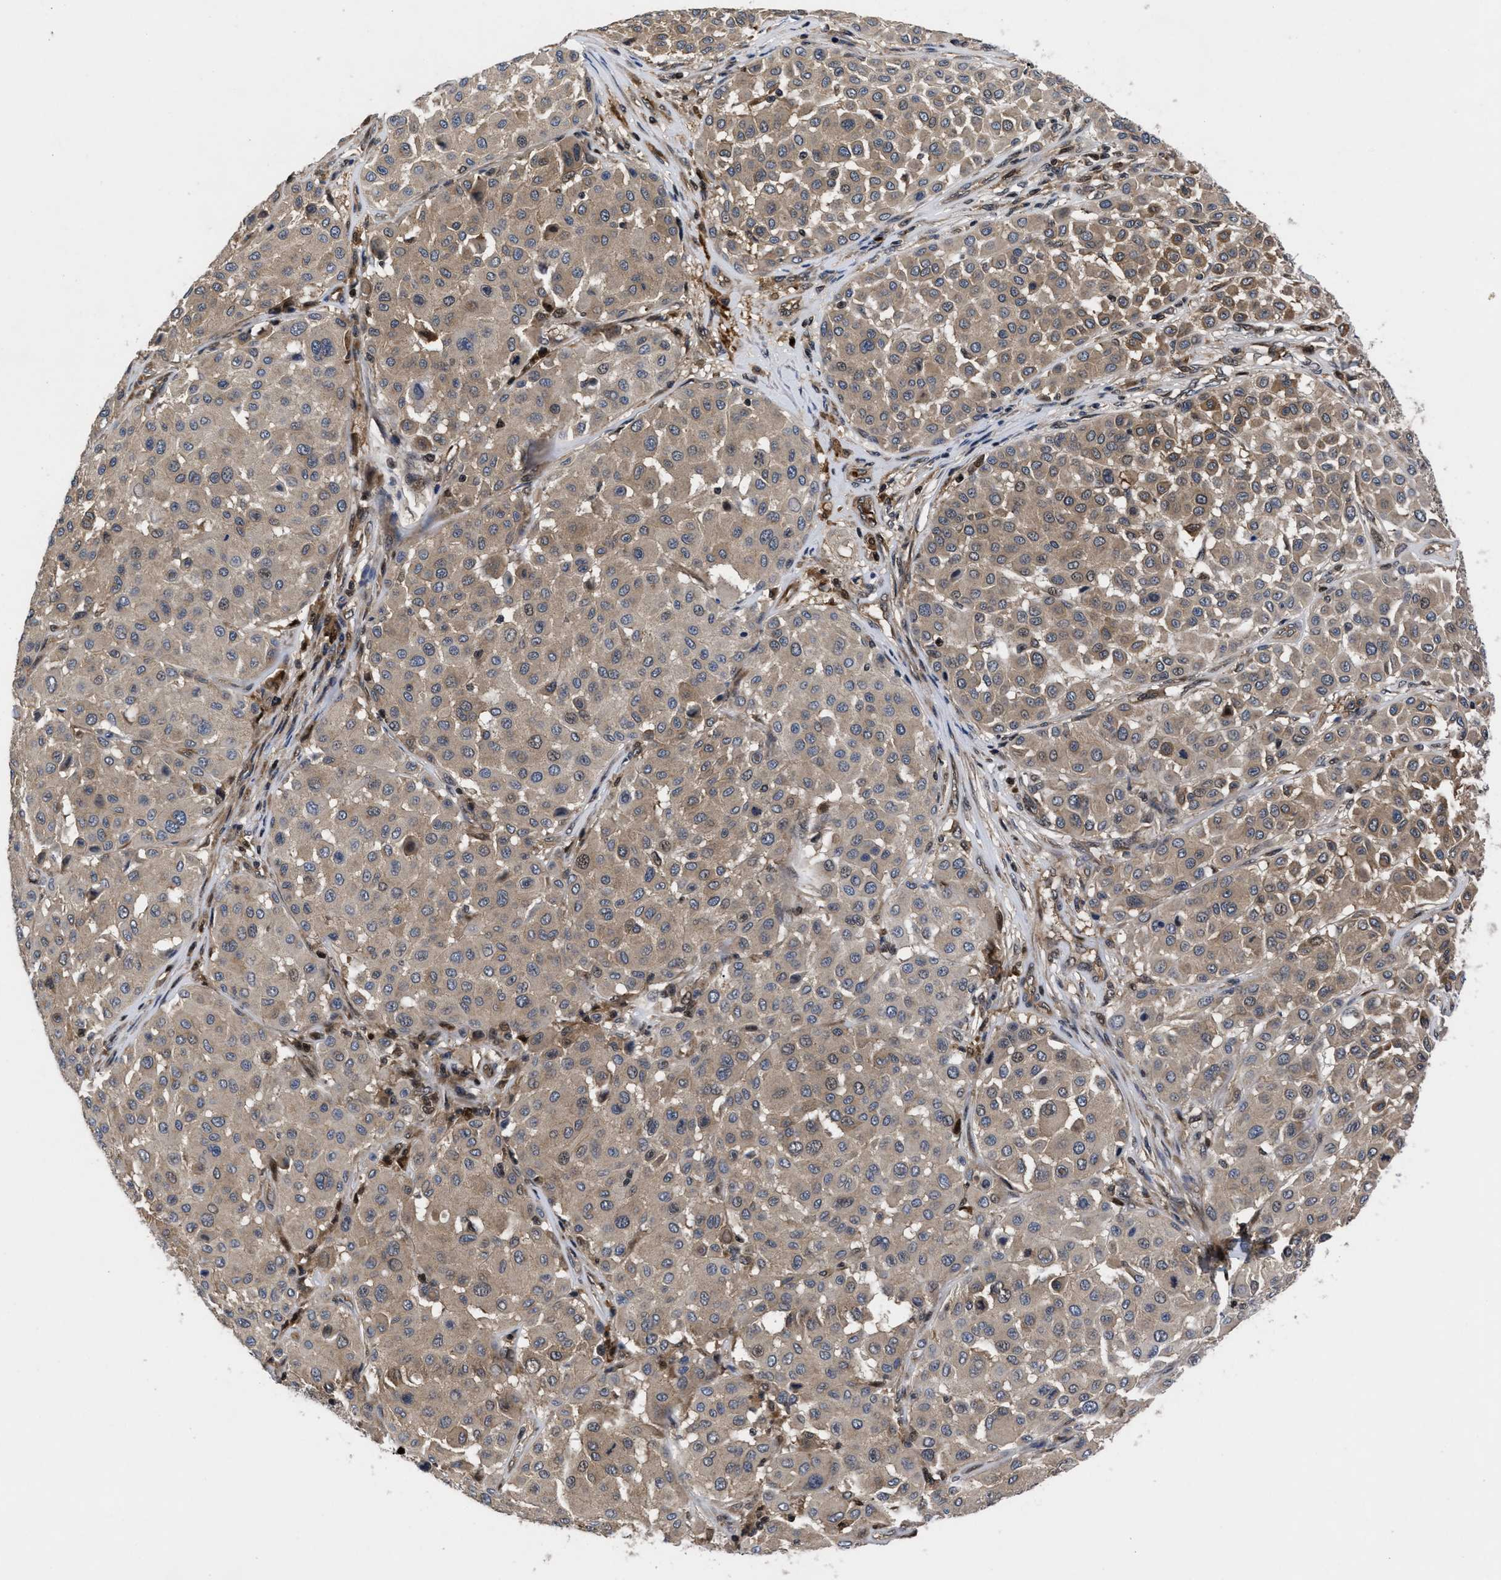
{"staining": {"intensity": "weak", "quantity": ">75%", "location": "cytoplasmic/membranous"}, "tissue": "melanoma", "cell_type": "Tumor cells", "image_type": "cancer", "snomed": [{"axis": "morphology", "description": "Malignant melanoma, Metastatic site"}, {"axis": "topography", "description": "Soft tissue"}], "caption": "A histopathology image of malignant melanoma (metastatic site) stained for a protein reveals weak cytoplasmic/membranous brown staining in tumor cells. (DAB IHC with brightfield microscopy, high magnification).", "gene": "FAM200A", "patient": {"sex": "male", "age": 41}}